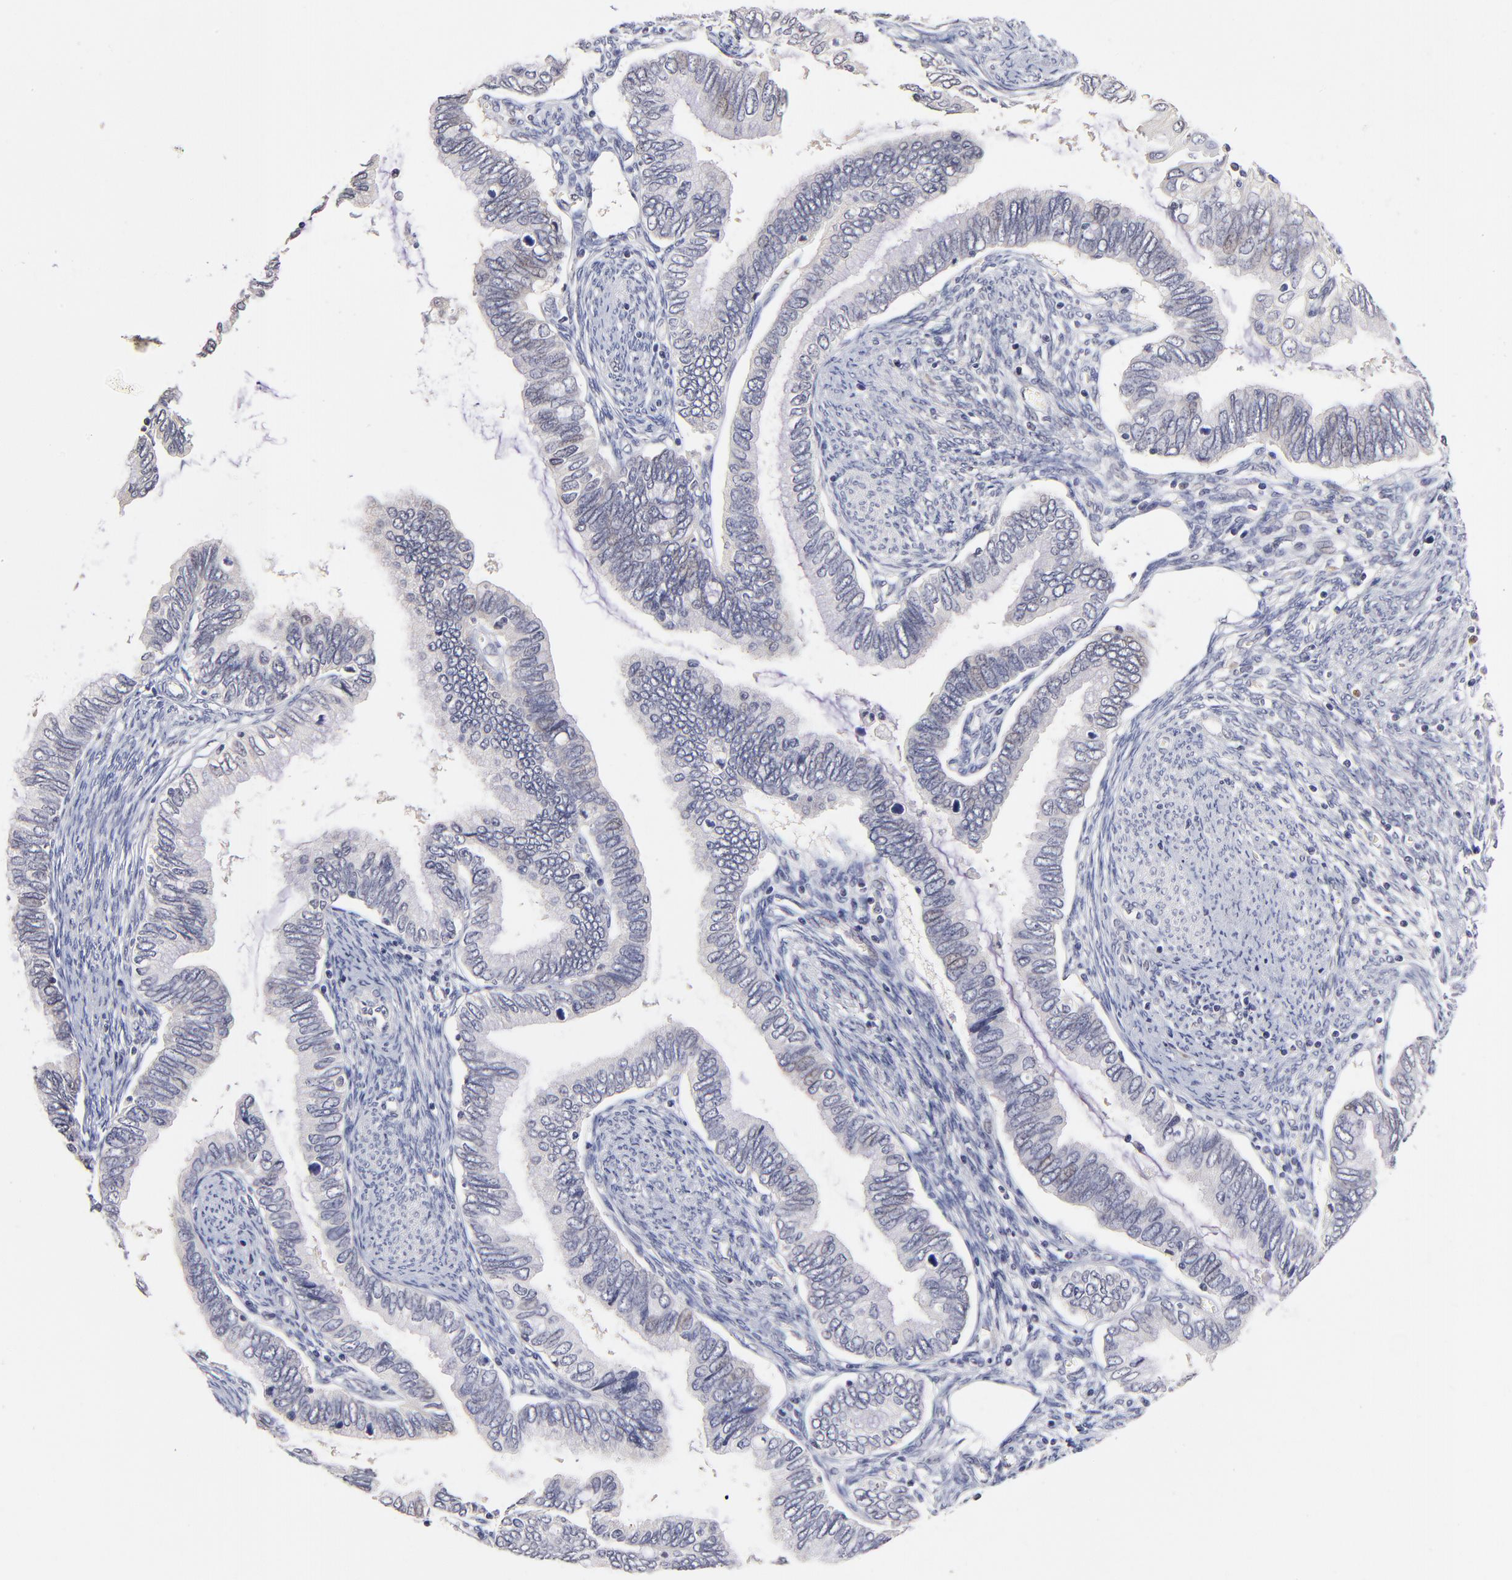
{"staining": {"intensity": "weak", "quantity": "<25%", "location": "nuclear"}, "tissue": "cervical cancer", "cell_type": "Tumor cells", "image_type": "cancer", "snomed": [{"axis": "morphology", "description": "Adenocarcinoma, NOS"}, {"axis": "topography", "description": "Cervix"}], "caption": "Image shows no significant protein expression in tumor cells of cervical cancer.", "gene": "ZNF10", "patient": {"sex": "female", "age": 49}}